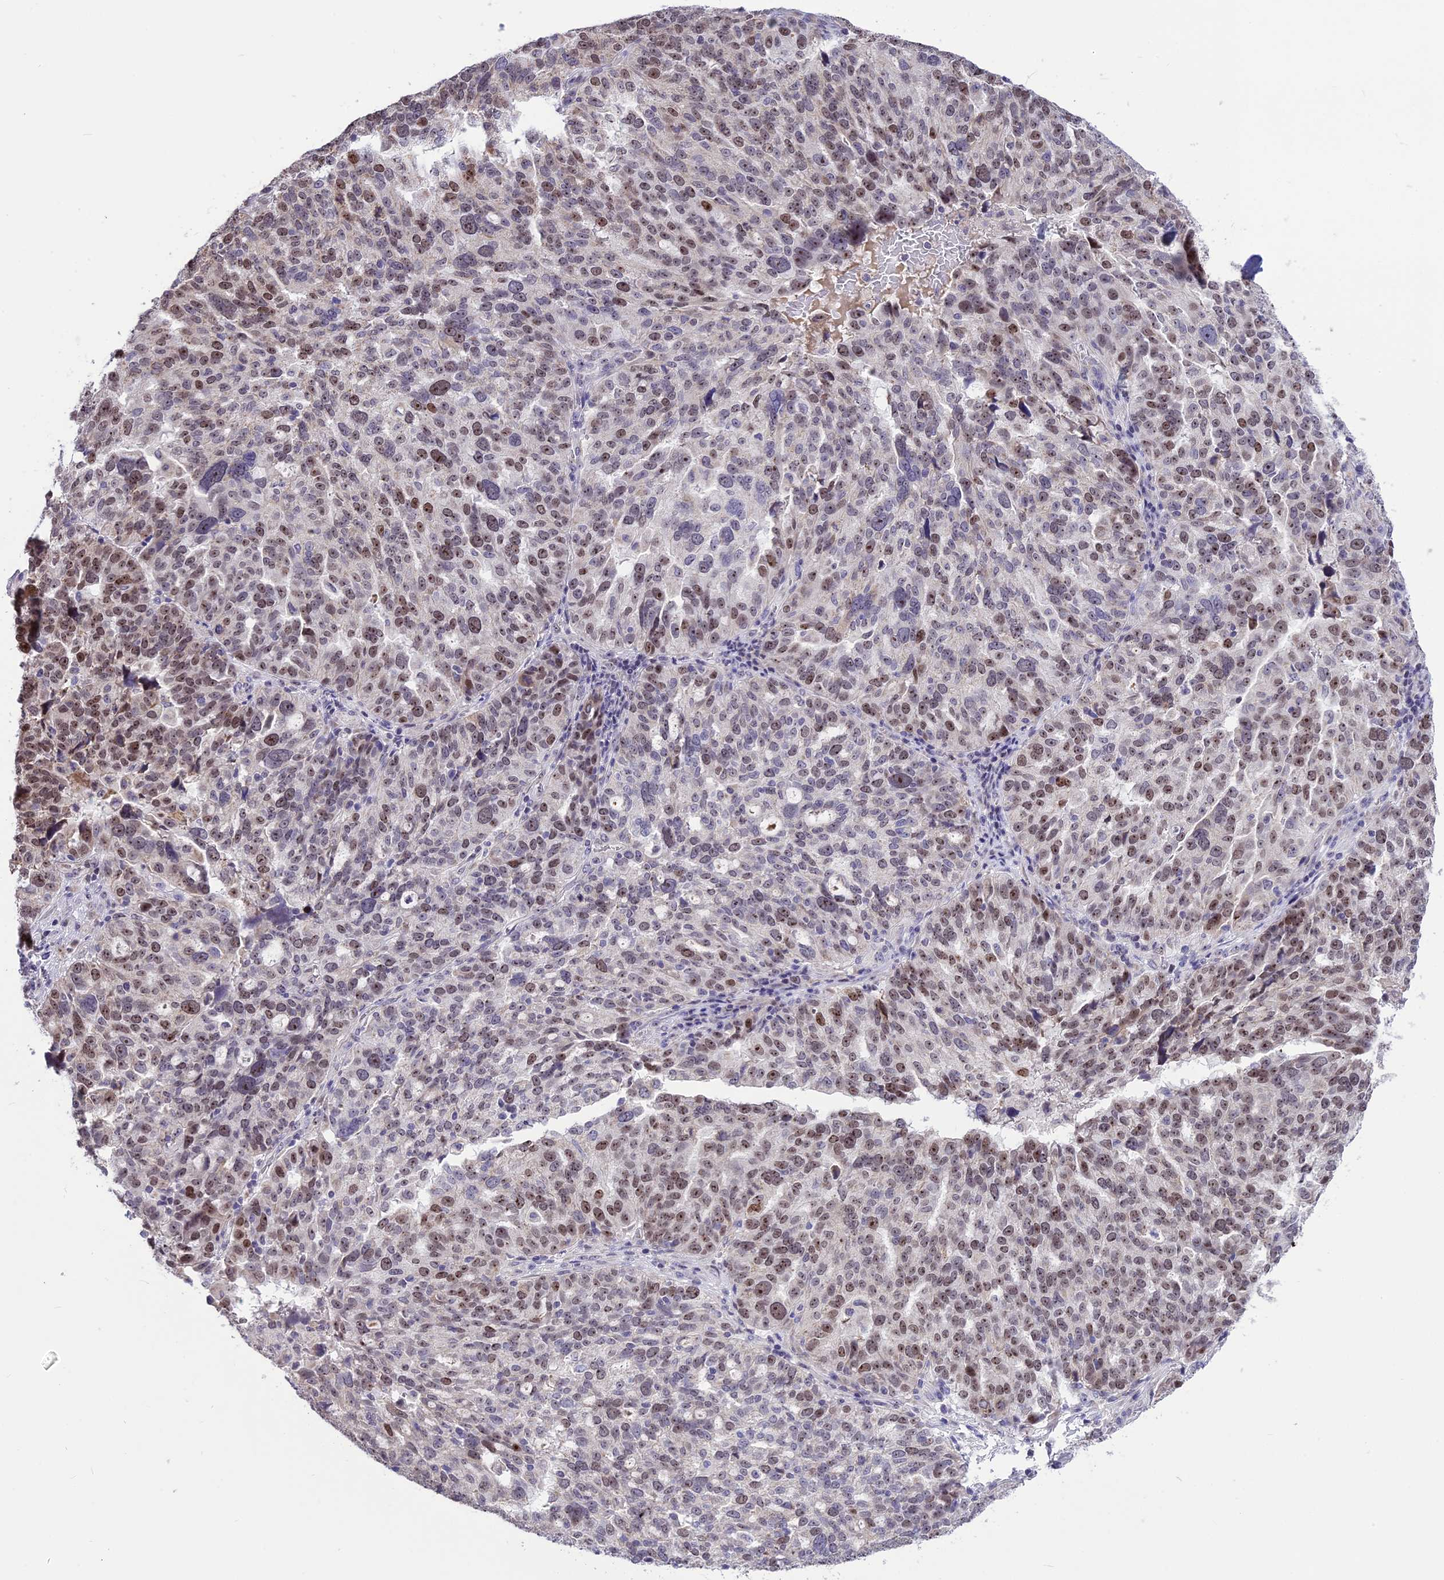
{"staining": {"intensity": "moderate", "quantity": "25%-75%", "location": "nuclear"}, "tissue": "ovarian cancer", "cell_type": "Tumor cells", "image_type": "cancer", "snomed": [{"axis": "morphology", "description": "Cystadenocarcinoma, serous, NOS"}, {"axis": "topography", "description": "Ovary"}], "caption": "About 25%-75% of tumor cells in human serous cystadenocarcinoma (ovarian) show moderate nuclear protein expression as visualized by brown immunohistochemical staining.", "gene": "CMSS1", "patient": {"sex": "female", "age": 59}}